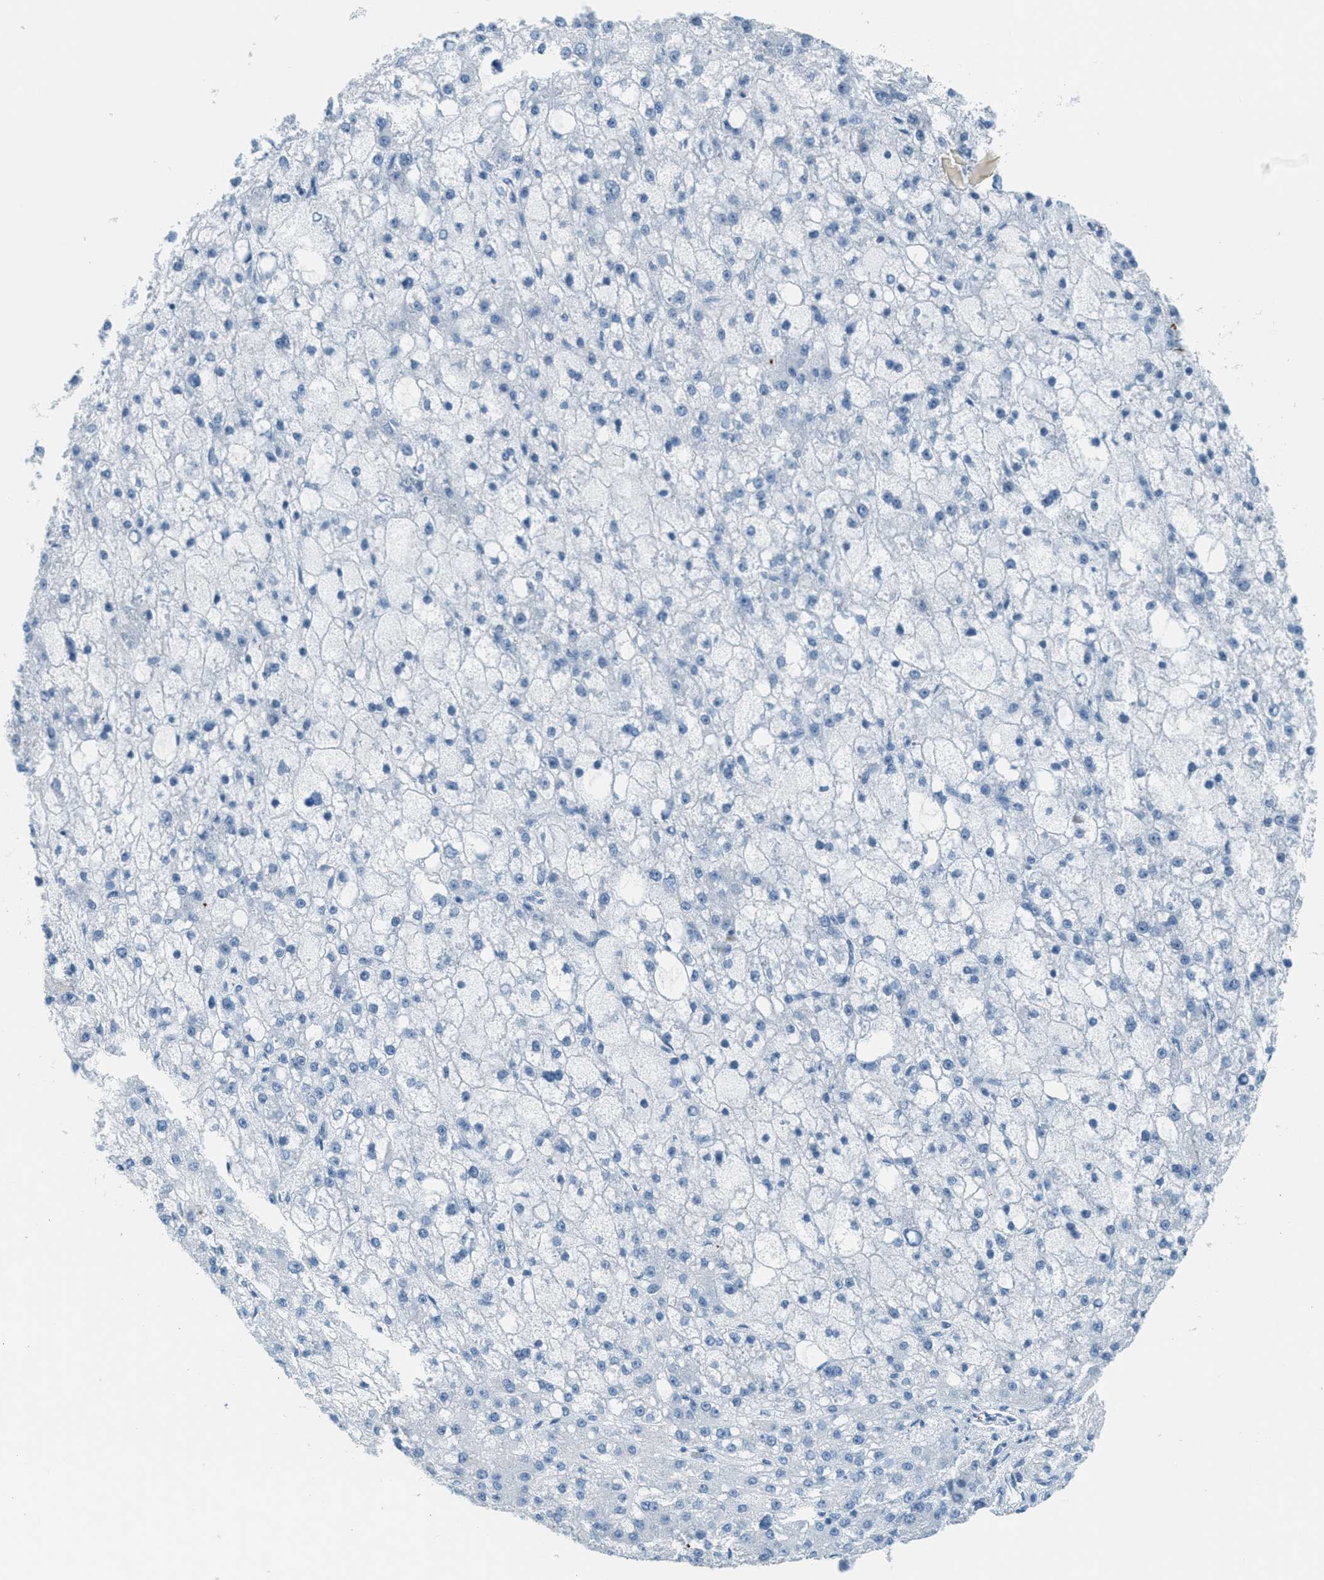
{"staining": {"intensity": "negative", "quantity": "none", "location": "none"}, "tissue": "liver cancer", "cell_type": "Tumor cells", "image_type": "cancer", "snomed": [{"axis": "morphology", "description": "Carcinoma, Hepatocellular, NOS"}, {"axis": "topography", "description": "Liver"}], "caption": "High magnification brightfield microscopy of hepatocellular carcinoma (liver) stained with DAB (brown) and counterstained with hematoxylin (blue): tumor cells show no significant staining.", "gene": "PPBP", "patient": {"sex": "male", "age": 67}}